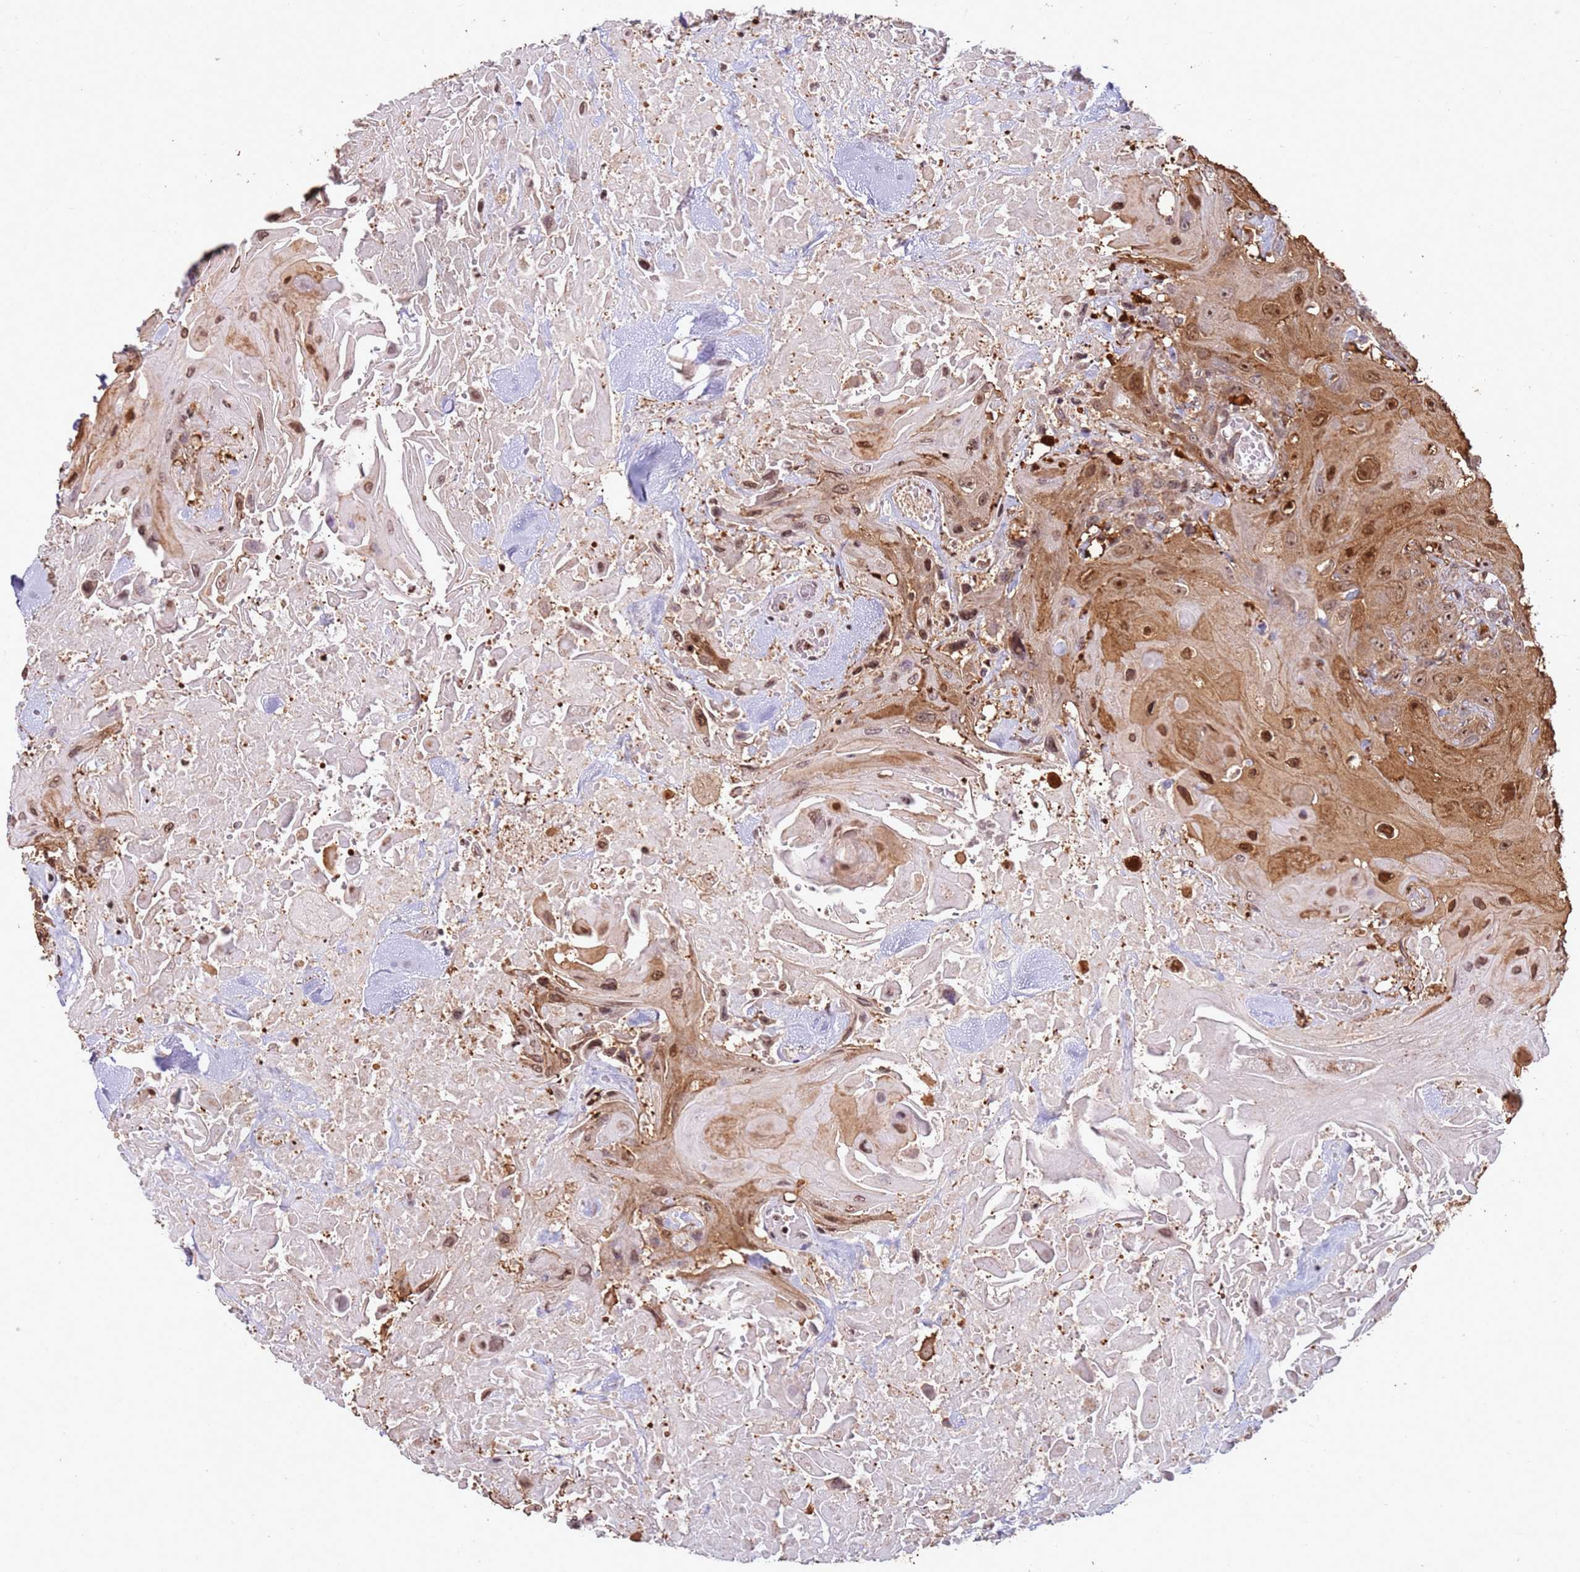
{"staining": {"intensity": "moderate", "quantity": ">75%", "location": "cytoplasmic/membranous,nuclear"}, "tissue": "head and neck cancer", "cell_type": "Tumor cells", "image_type": "cancer", "snomed": [{"axis": "morphology", "description": "Squamous cell carcinoma, NOS"}, {"axis": "topography", "description": "Head-Neck"}], "caption": "Protein positivity by immunohistochemistry exhibits moderate cytoplasmic/membranous and nuclear expression in about >75% of tumor cells in head and neck squamous cell carcinoma.", "gene": "SCAF1", "patient": {"sex": "male", "age": 81}}